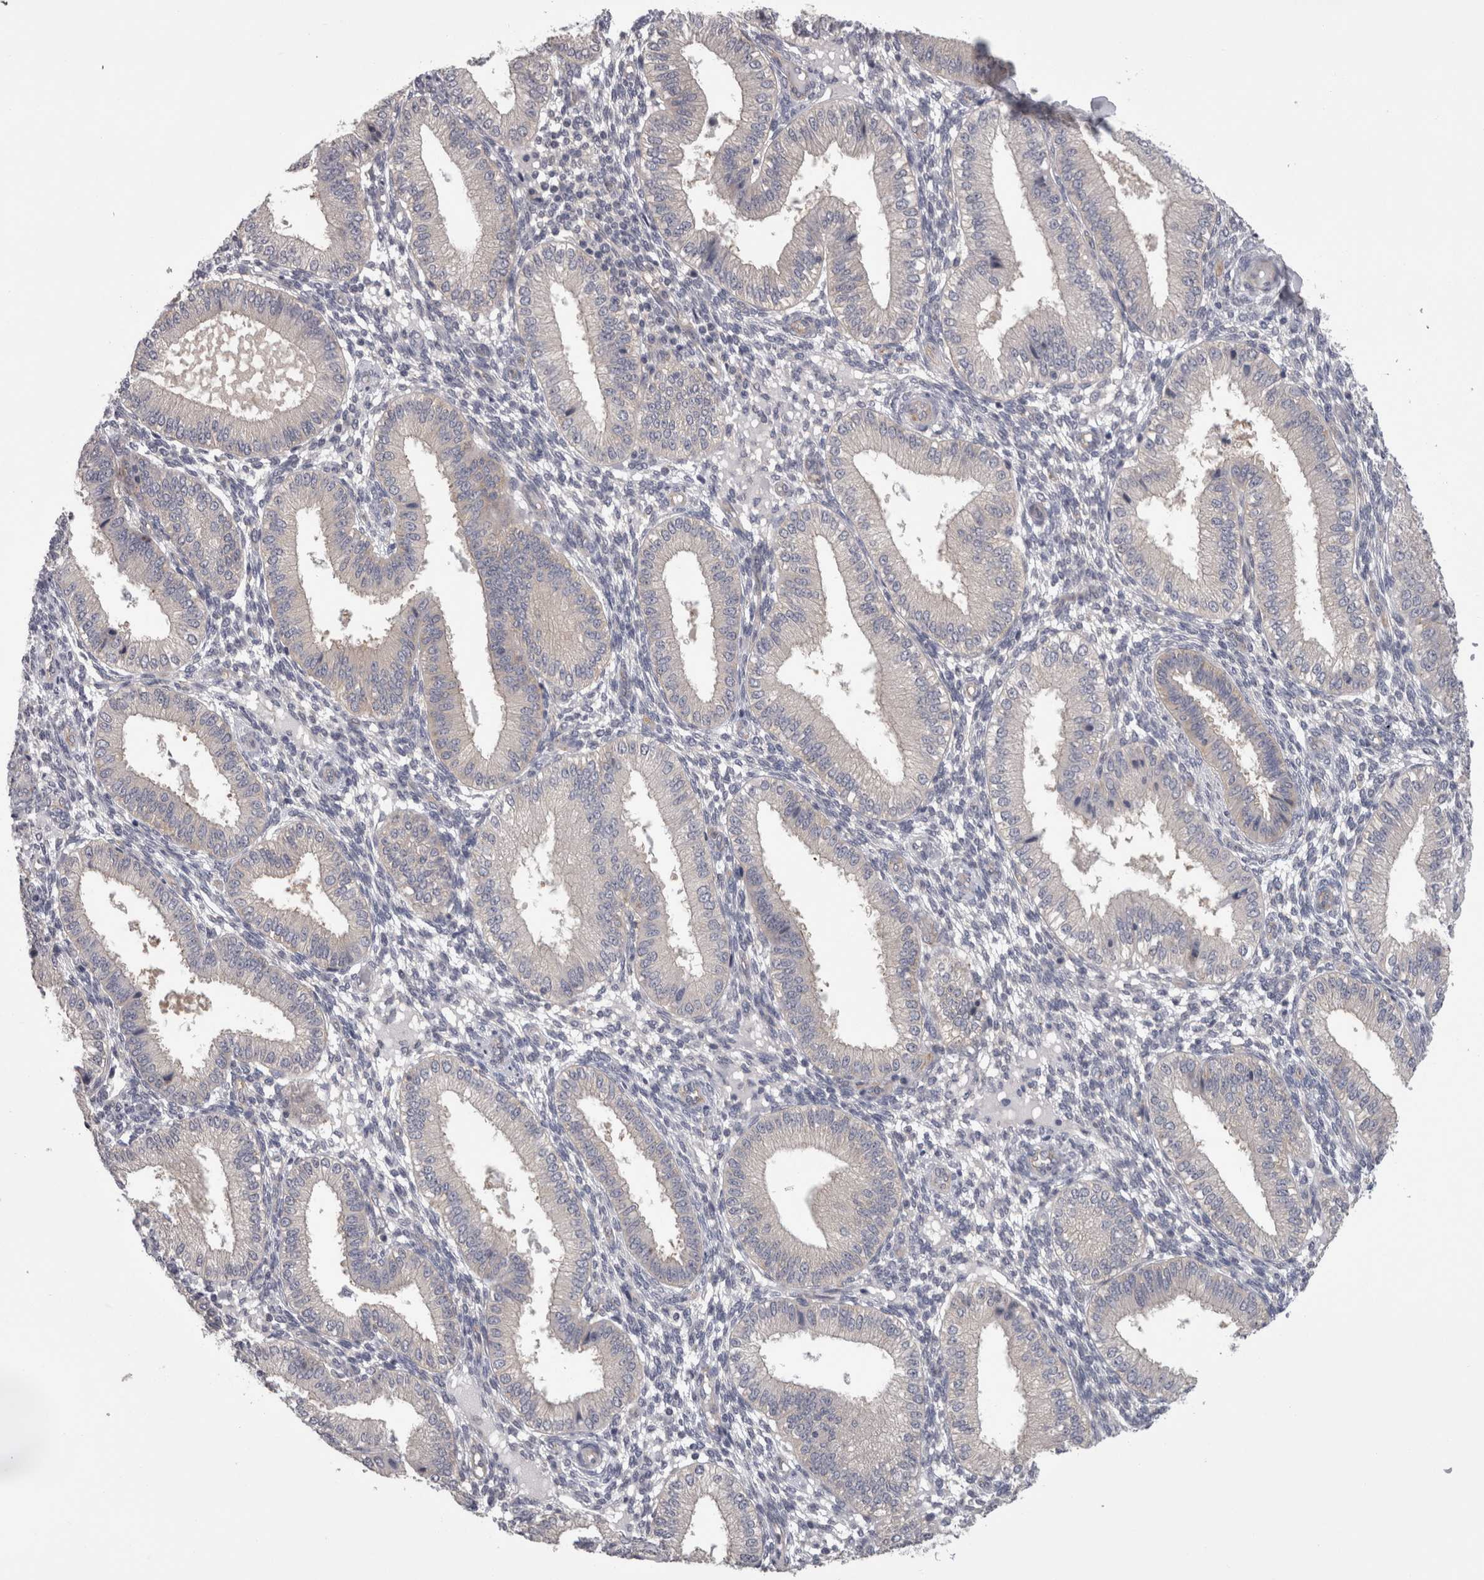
{"staining": {"intensity": "negative", "quantity": "none", "location": "none"}, "tissue": "endometrium", "cell_type": "Cells in endometrial stroma", "image_type": "normal", "snomed": [{"axis": "morphology", "description": "Normal tissue, NOS"}, {"axis": "topography", "description": "Endometrium"}], "caption": "IHC micrograph of normal endometrium: human endometrium stained with DAB (3,3'-diaminobenzidine) exhibits no significant protein staining in cells in endometrial stroma.", "gene": "LYZL6", "patient": {"sex": "female", "age": 39}}